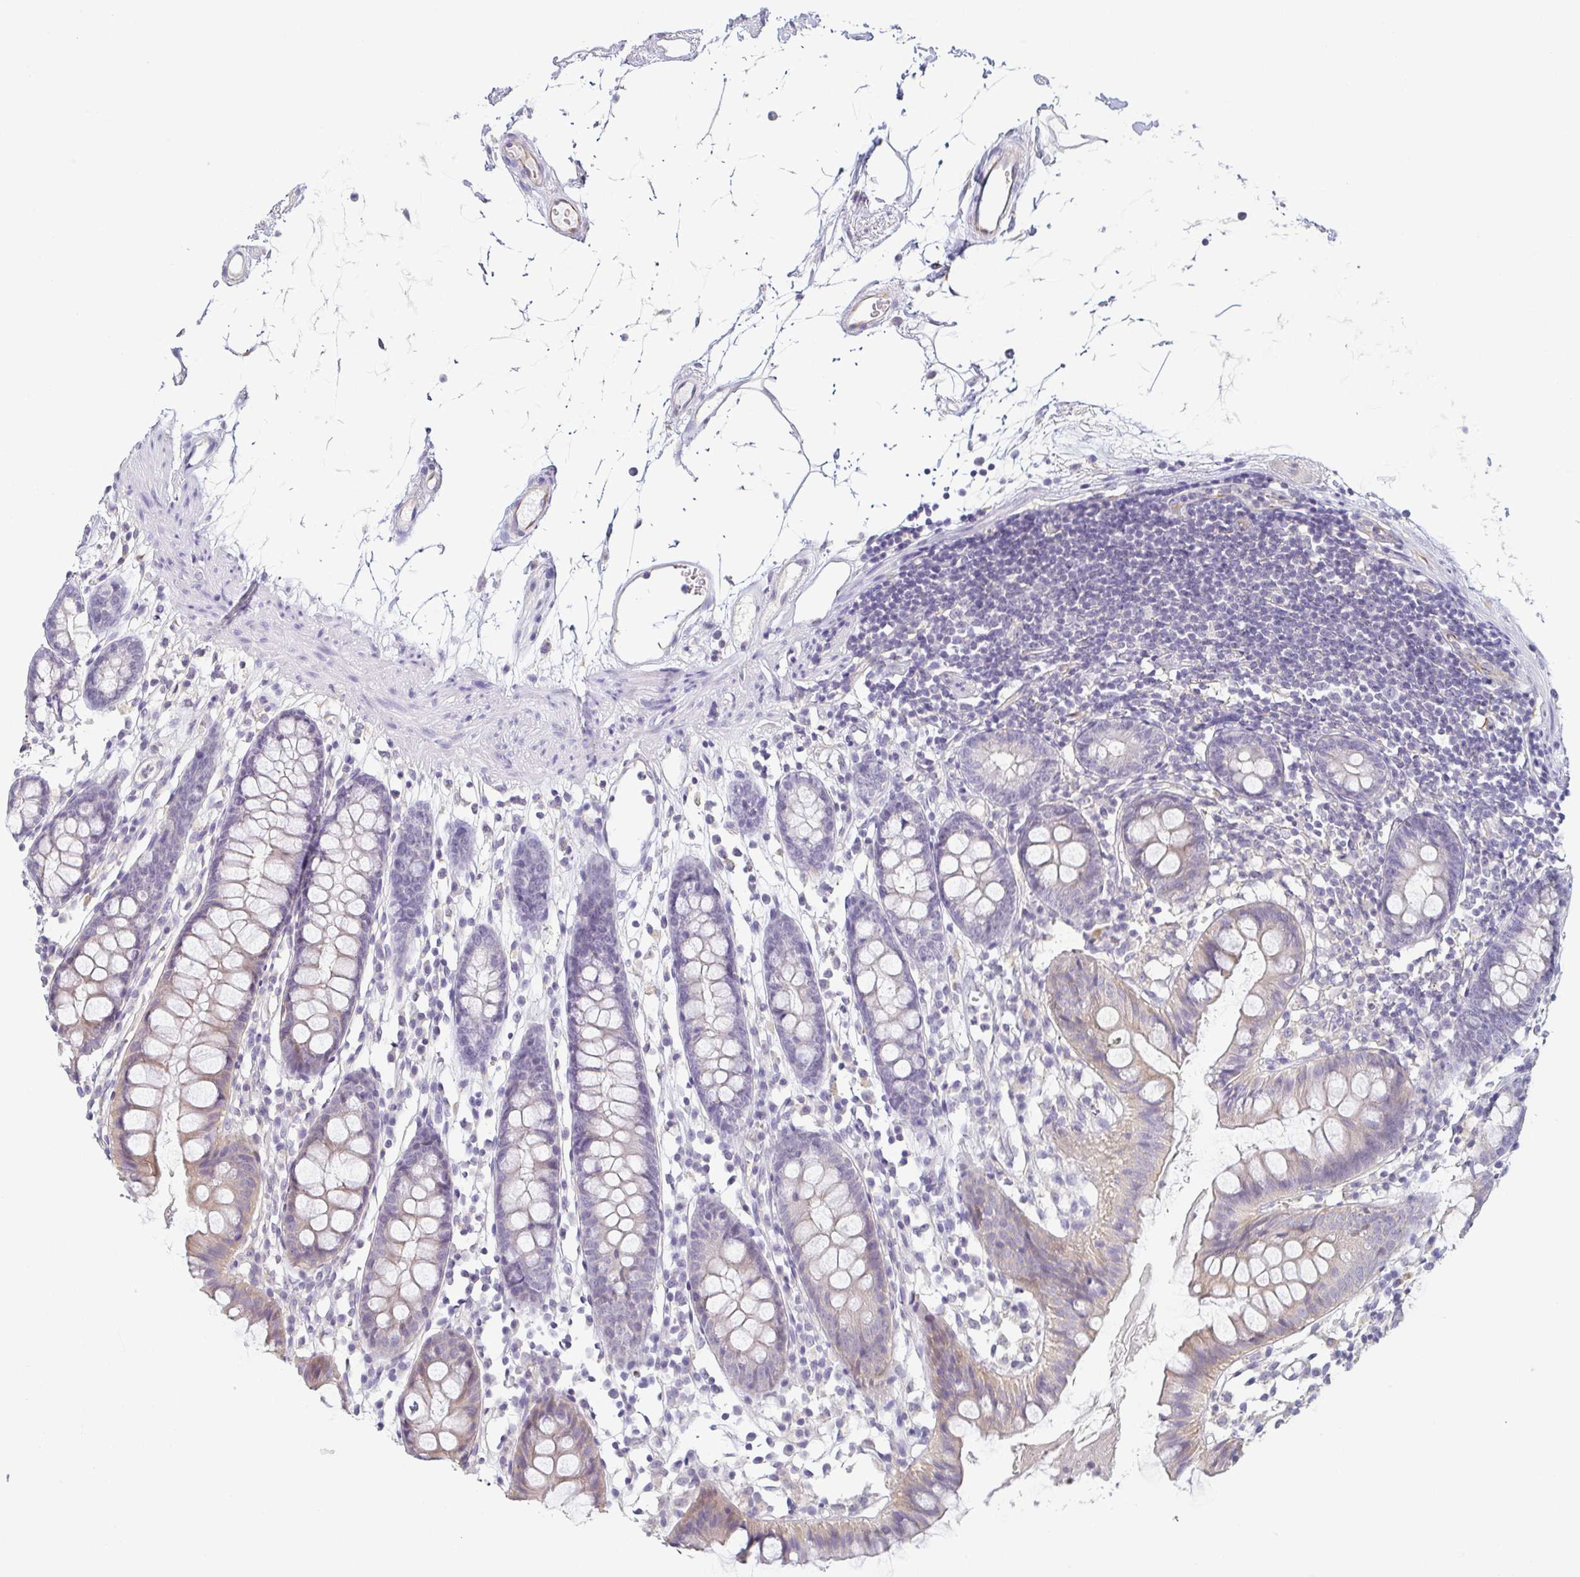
{"staining": {"intensity": "moderate", "quantity": "25%-75%", "location": "cytoplasmic/membranous"}, "tissue": "colon", "cell_type": "Endothelial cells", "image_type": "normal", "snomed": [{"axis": "morphology", "description": "Normal tissue, NOS"}, {"axis": "topography", "description": "Colon"}], "caption": "Immunohistochemical staining of unremarkable human colon reveals moderate cytoplasmic/membranous protein positivity in about 25%-75% of endothelial cells.", "gene": "COL17A1", "patient": {"sex": "female", "age": 84}}